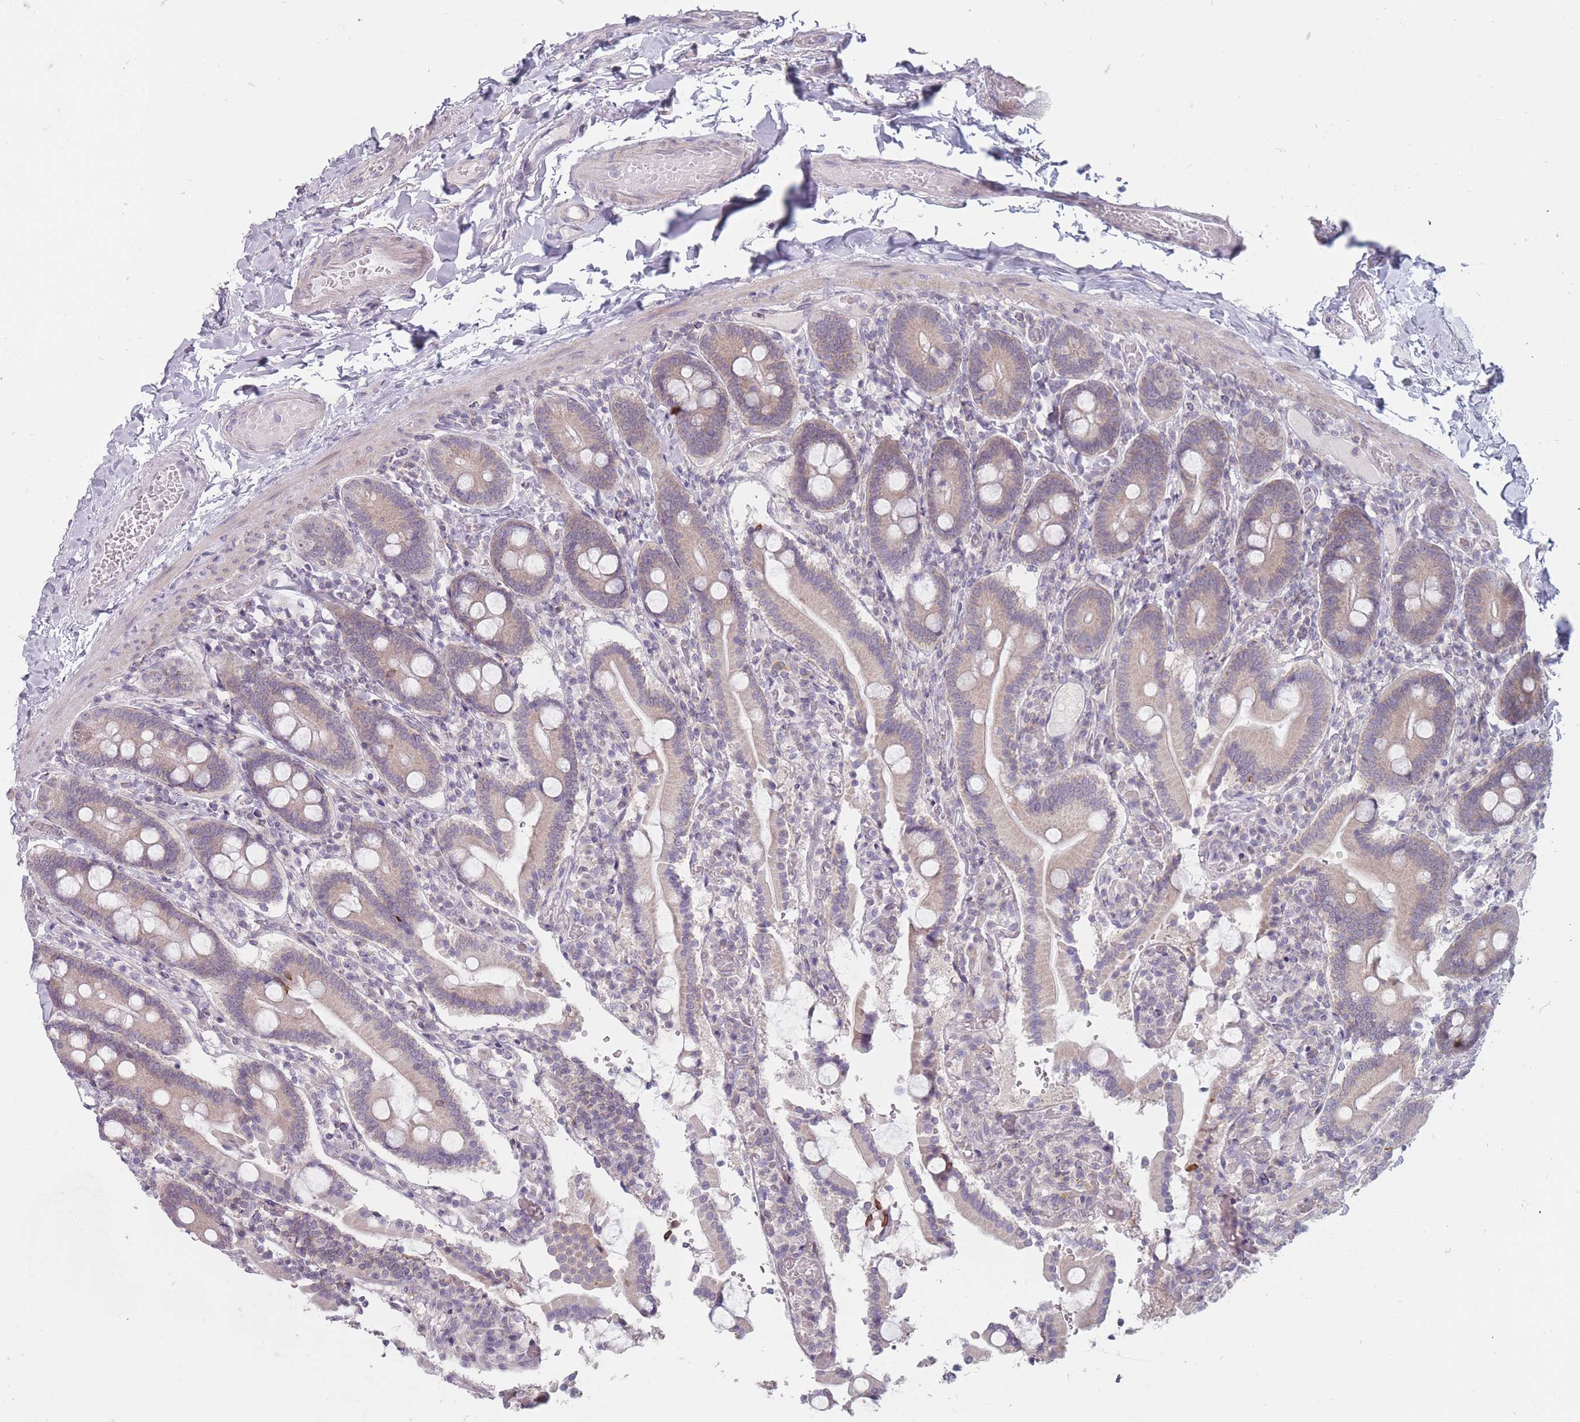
{"staining": {"intensity": "weak", "quantity": "<25%", "location": "cytoplasmic/membranous"}, "tissue": "duodenum", "cell_type": "Glandular cells", "image_type": "normal", "snomed": [{"axis": "morphology", "description": "Normal tissue, NOS"}, {"axis": "topography", "description": "Duodenum"}], "caption": "Protein analysis of benign duodenum demonstrates no significant expression in glandular cells.", "gene": "PCDH12", "patient": {"sex": "male", "age": 55}}